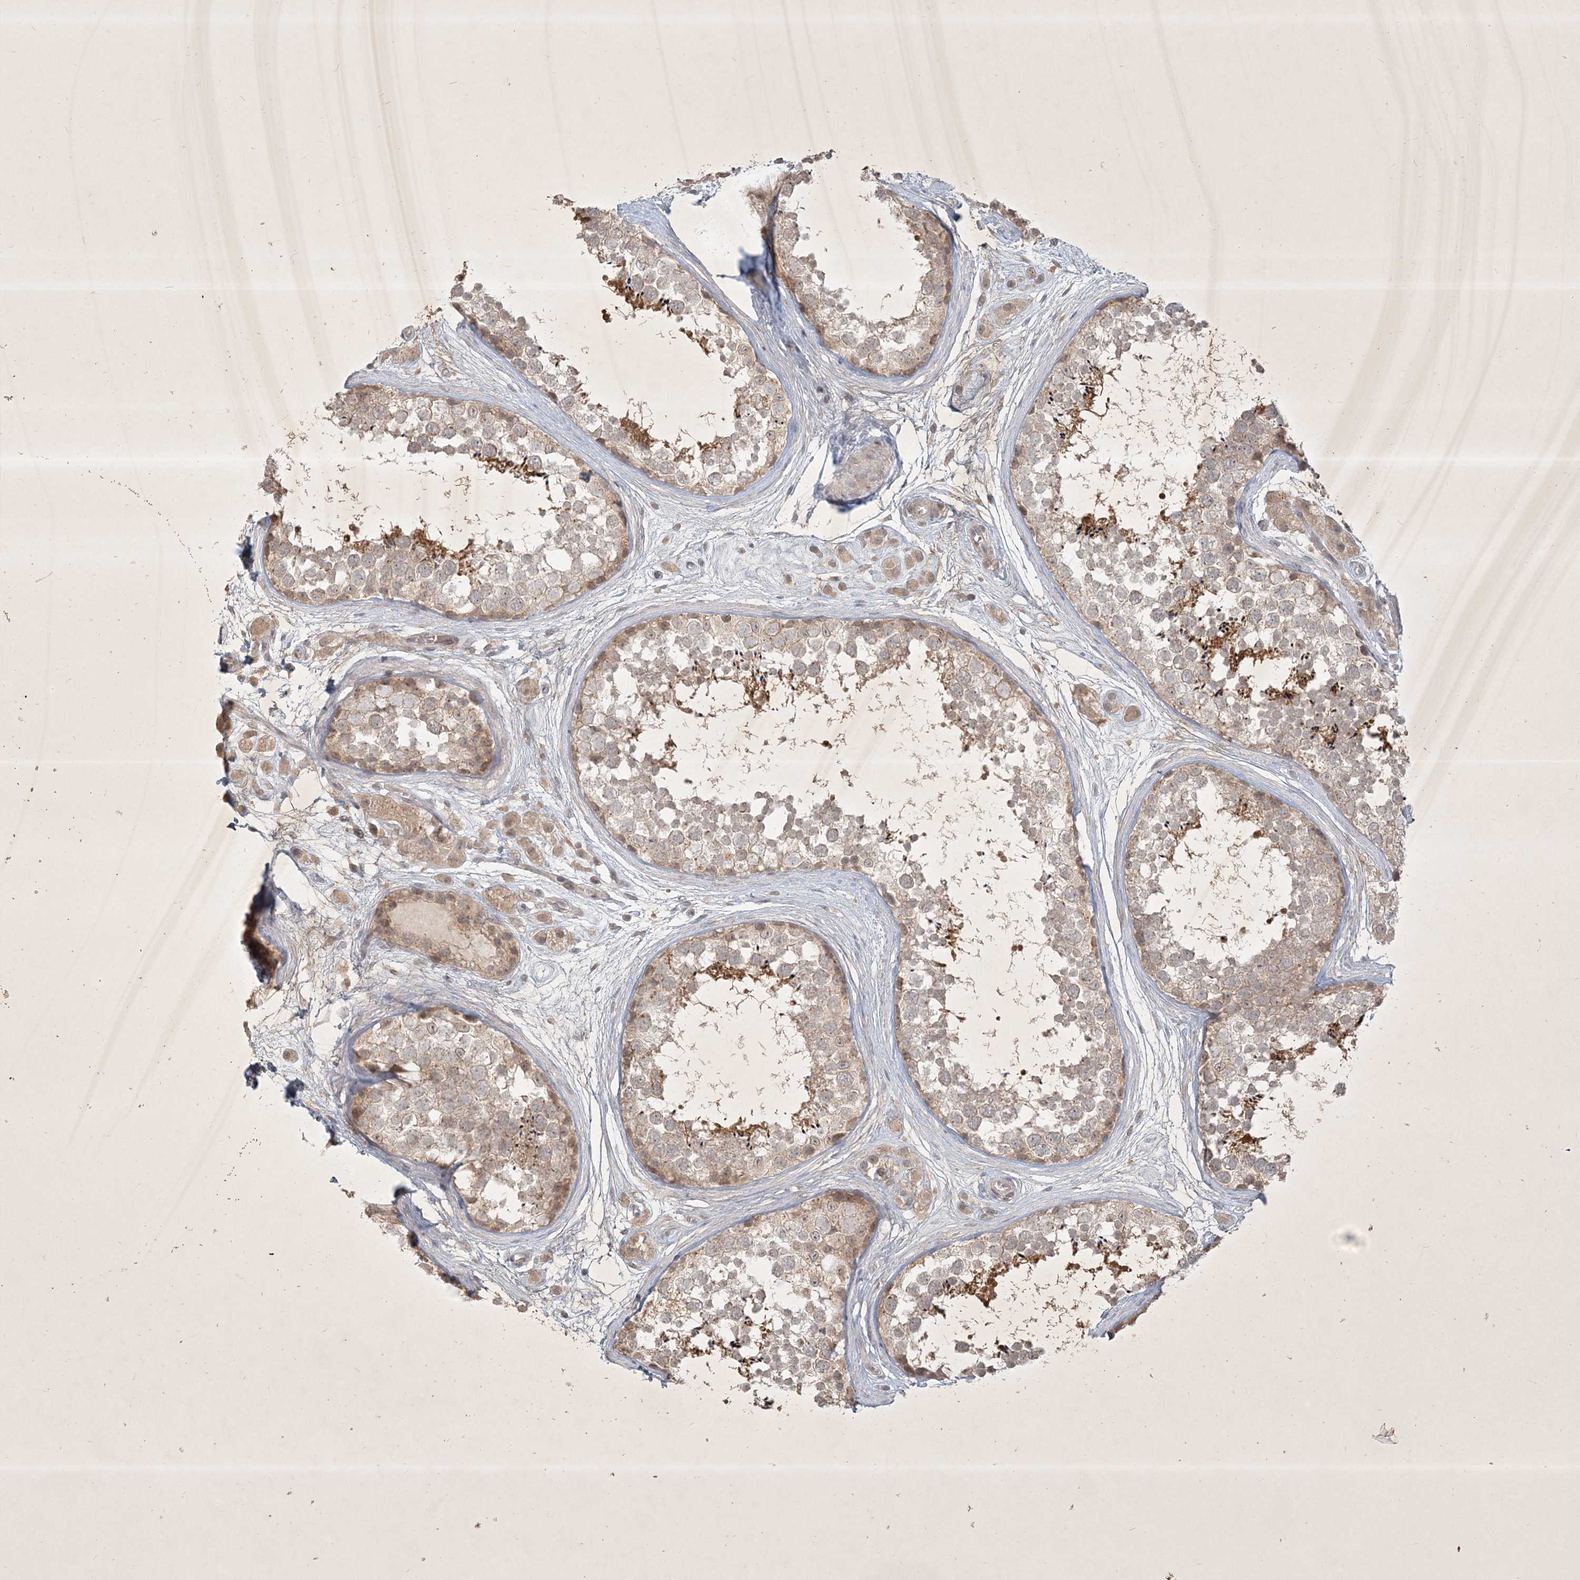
{"staining": {"intensity": "moderate", "quantity": "<25%", "location": "cytoplasmic/membranous"}, "tissue": "testis", "cell_type": "Cells in seminiferous ducts", "image_type": "normal", "snomed": [{"axis": "morphology", "description": "Normal tissue, NOS"}, {"axis": "topography", "description": "Testis"}], "caption": "IHC (DAB (3,3'-diaminobenzidine)) staining of unremarkable human testis exhibits moderate cytoplasmic/membranous protein expression in about <25% of cells in seminiferous ducts. The protein of interest is shown in brown color, while the nuclei are stained blue.", "gene": "BOD1L2", "patient": {"sex": "male", "age": 56}}